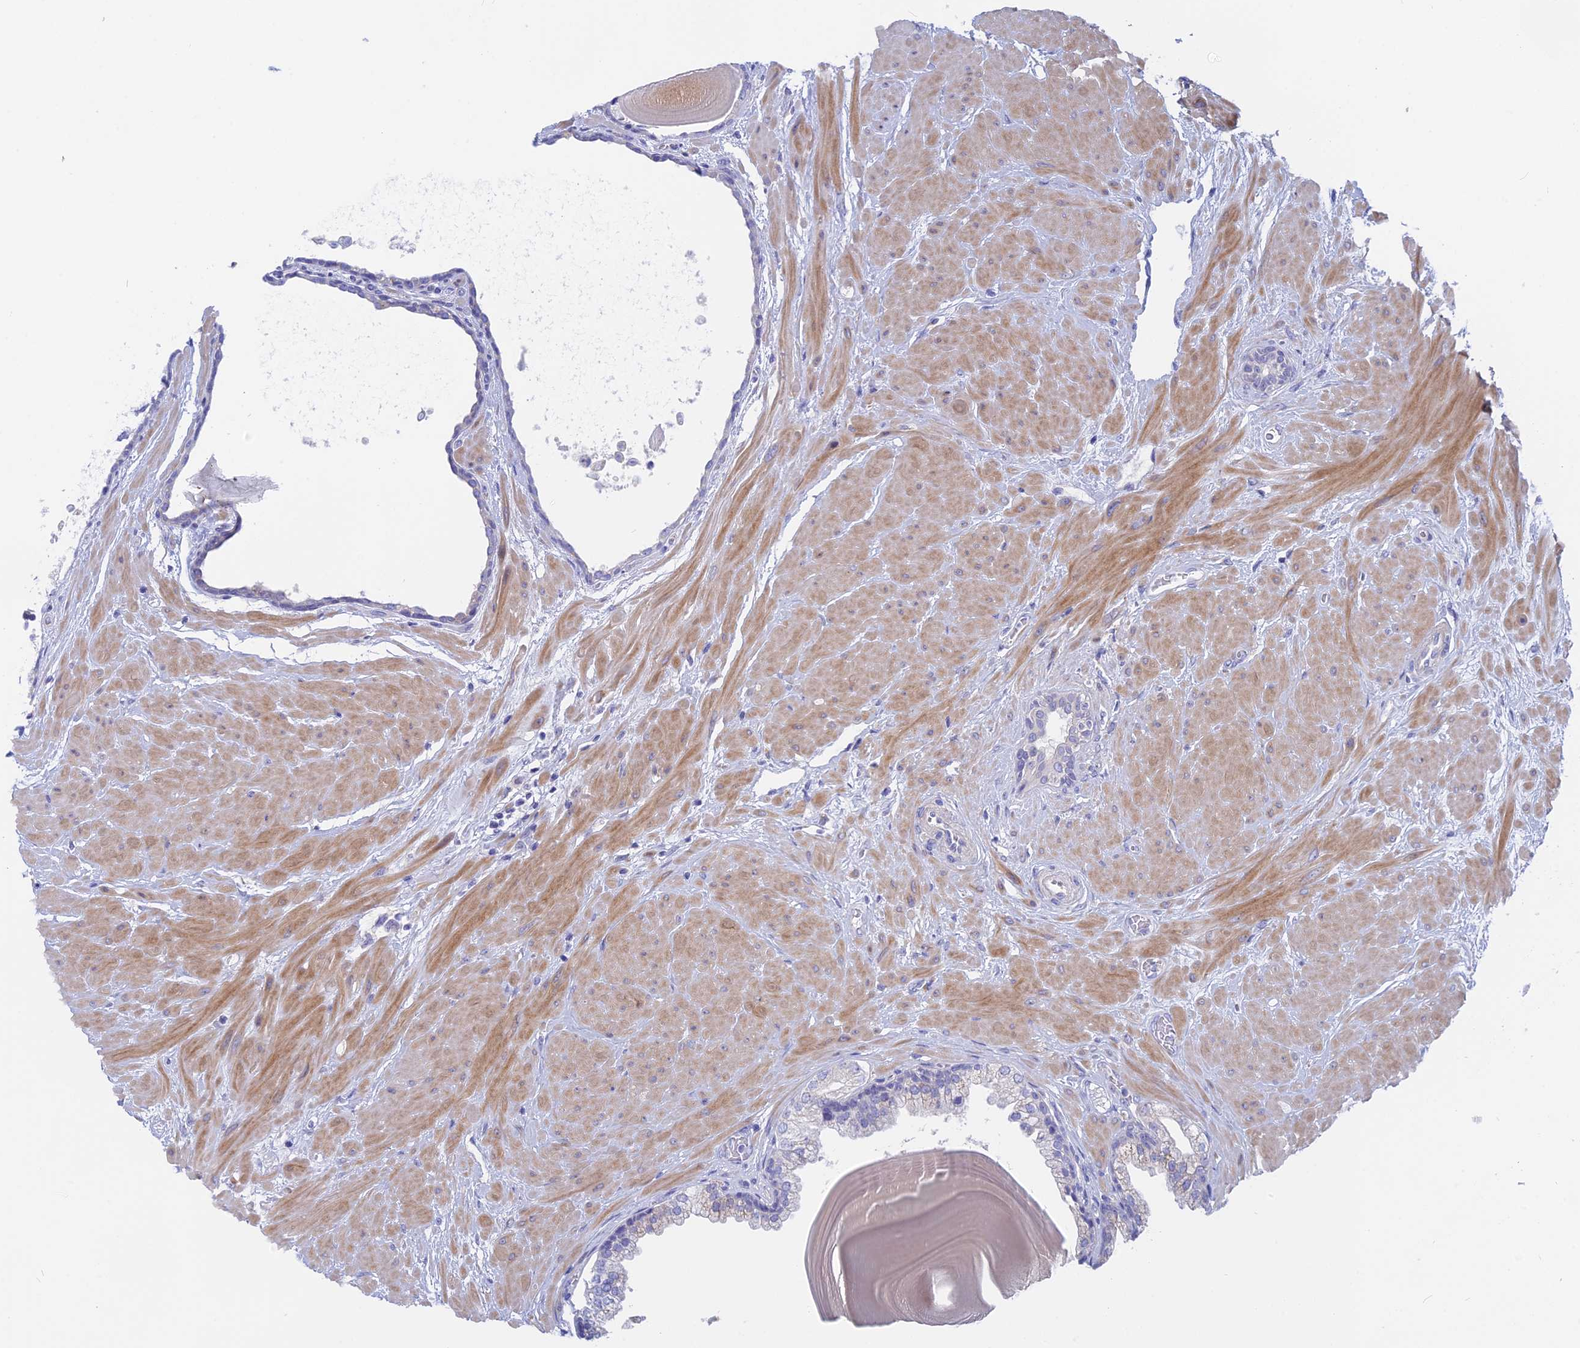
{"staining": {"intensity": "negative", "quantity": "none", "location": "none"}, "tissue": "prostate", "cell_type": "Glandular cells", "image_type": "normal", "snomed": [{"axis": "morphology", "description": "Normal tissue, NOS"}, {"axis": "topography", "description": "Prostate"}], "caption": "IHC histopathology image of benign human prostate stained for a protein (brown), which displays no expression in glandular cells.", "gene": "GLB1L", "patient": {"sex": "male", "age": 48}}